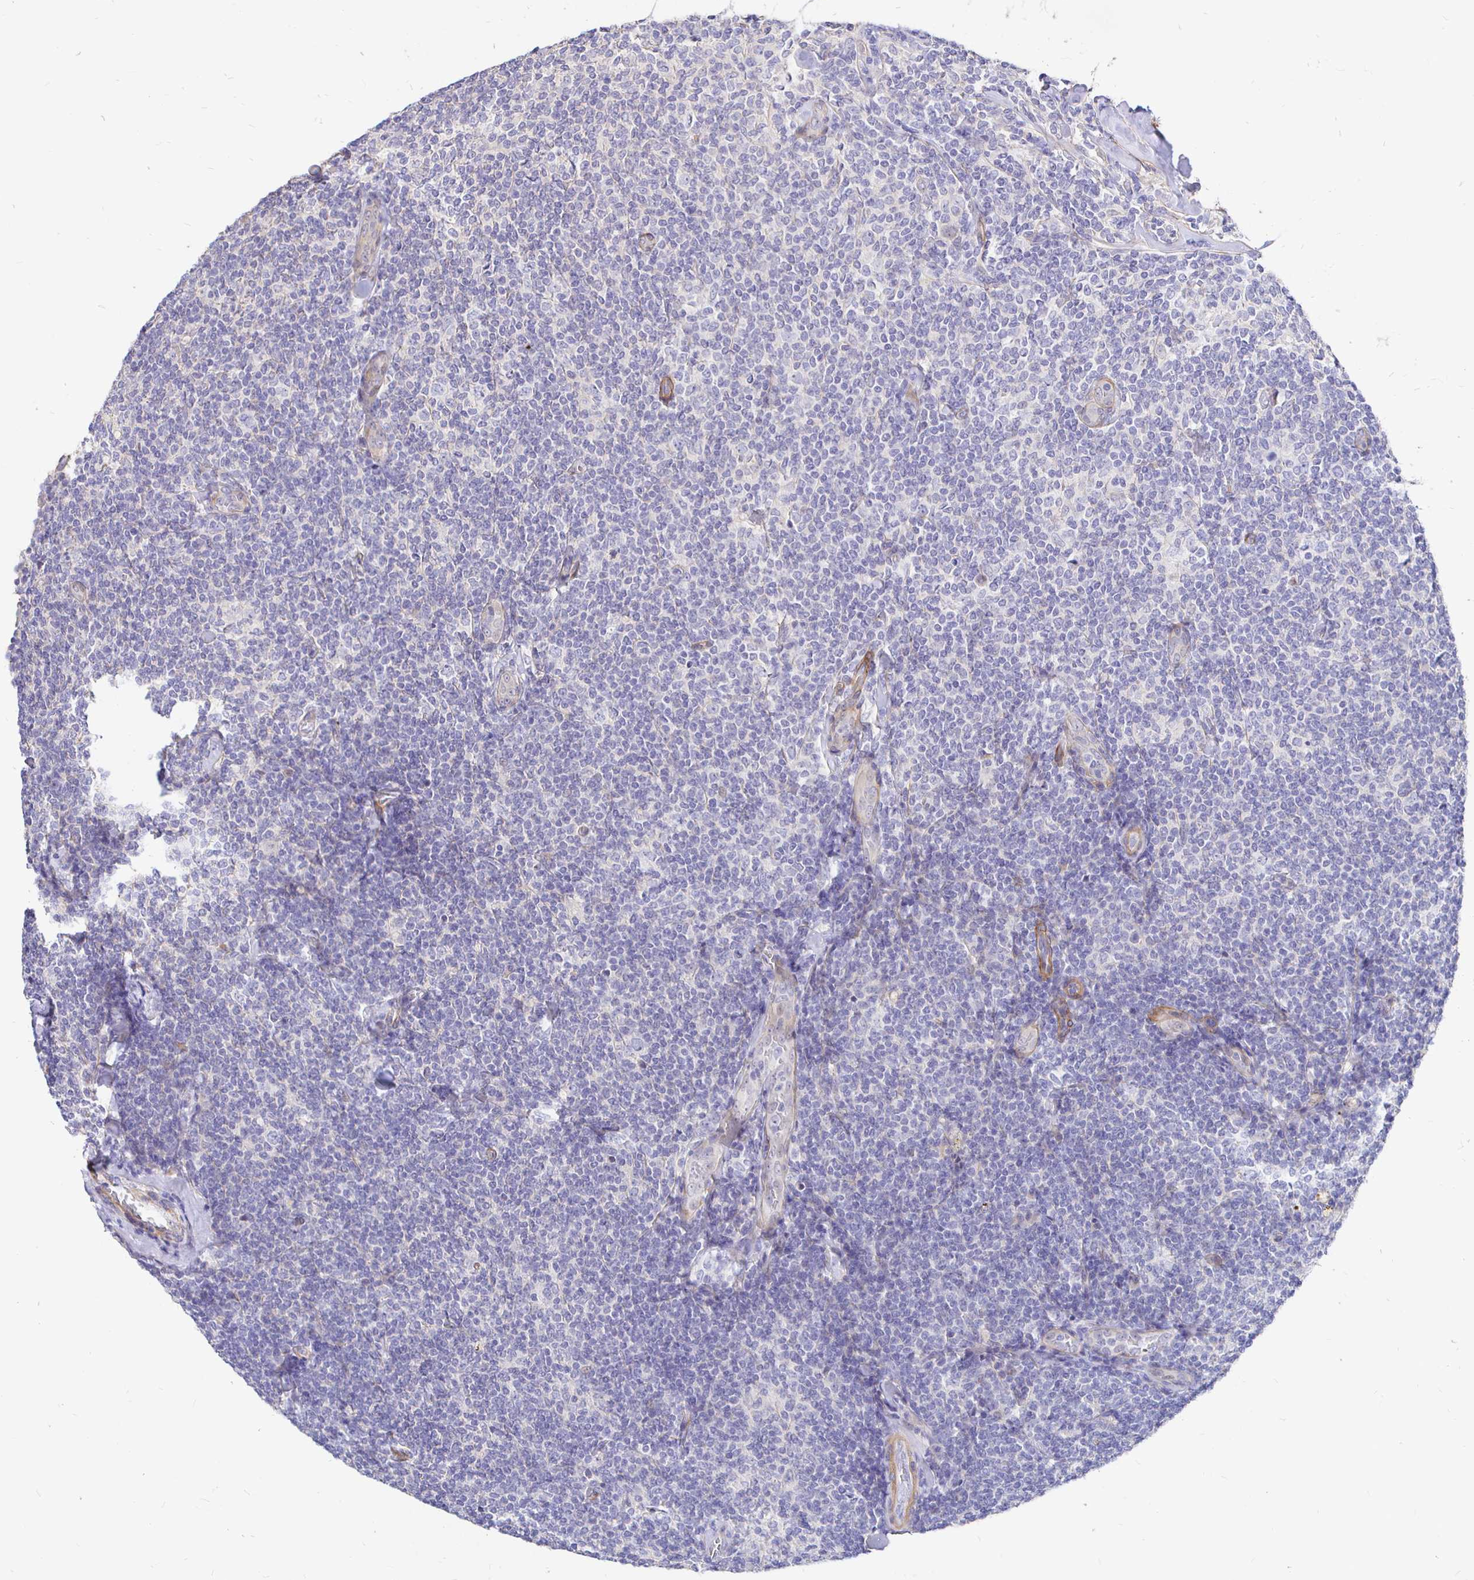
{"staining": {"intensity": "negative", "quantity": "none", "location": "none"}, "tissue": "lymphoma", "cell_type": "Tumor cells", "image_type": "cancer", "snomed": [{"axis": "morphology", "description": "Malignant lymphoma, non-Hodgkin's type, Low grade"}, {"axis": "topography", "description": "Lymph node"}], "caption": "A high-resolution histopathology image shows IHC staining of lymphoma, which exhibits no significant staining in tumor cells.", "gene": "PALM2AKAP2", "patient": {"sex": "female", "age": 56}}